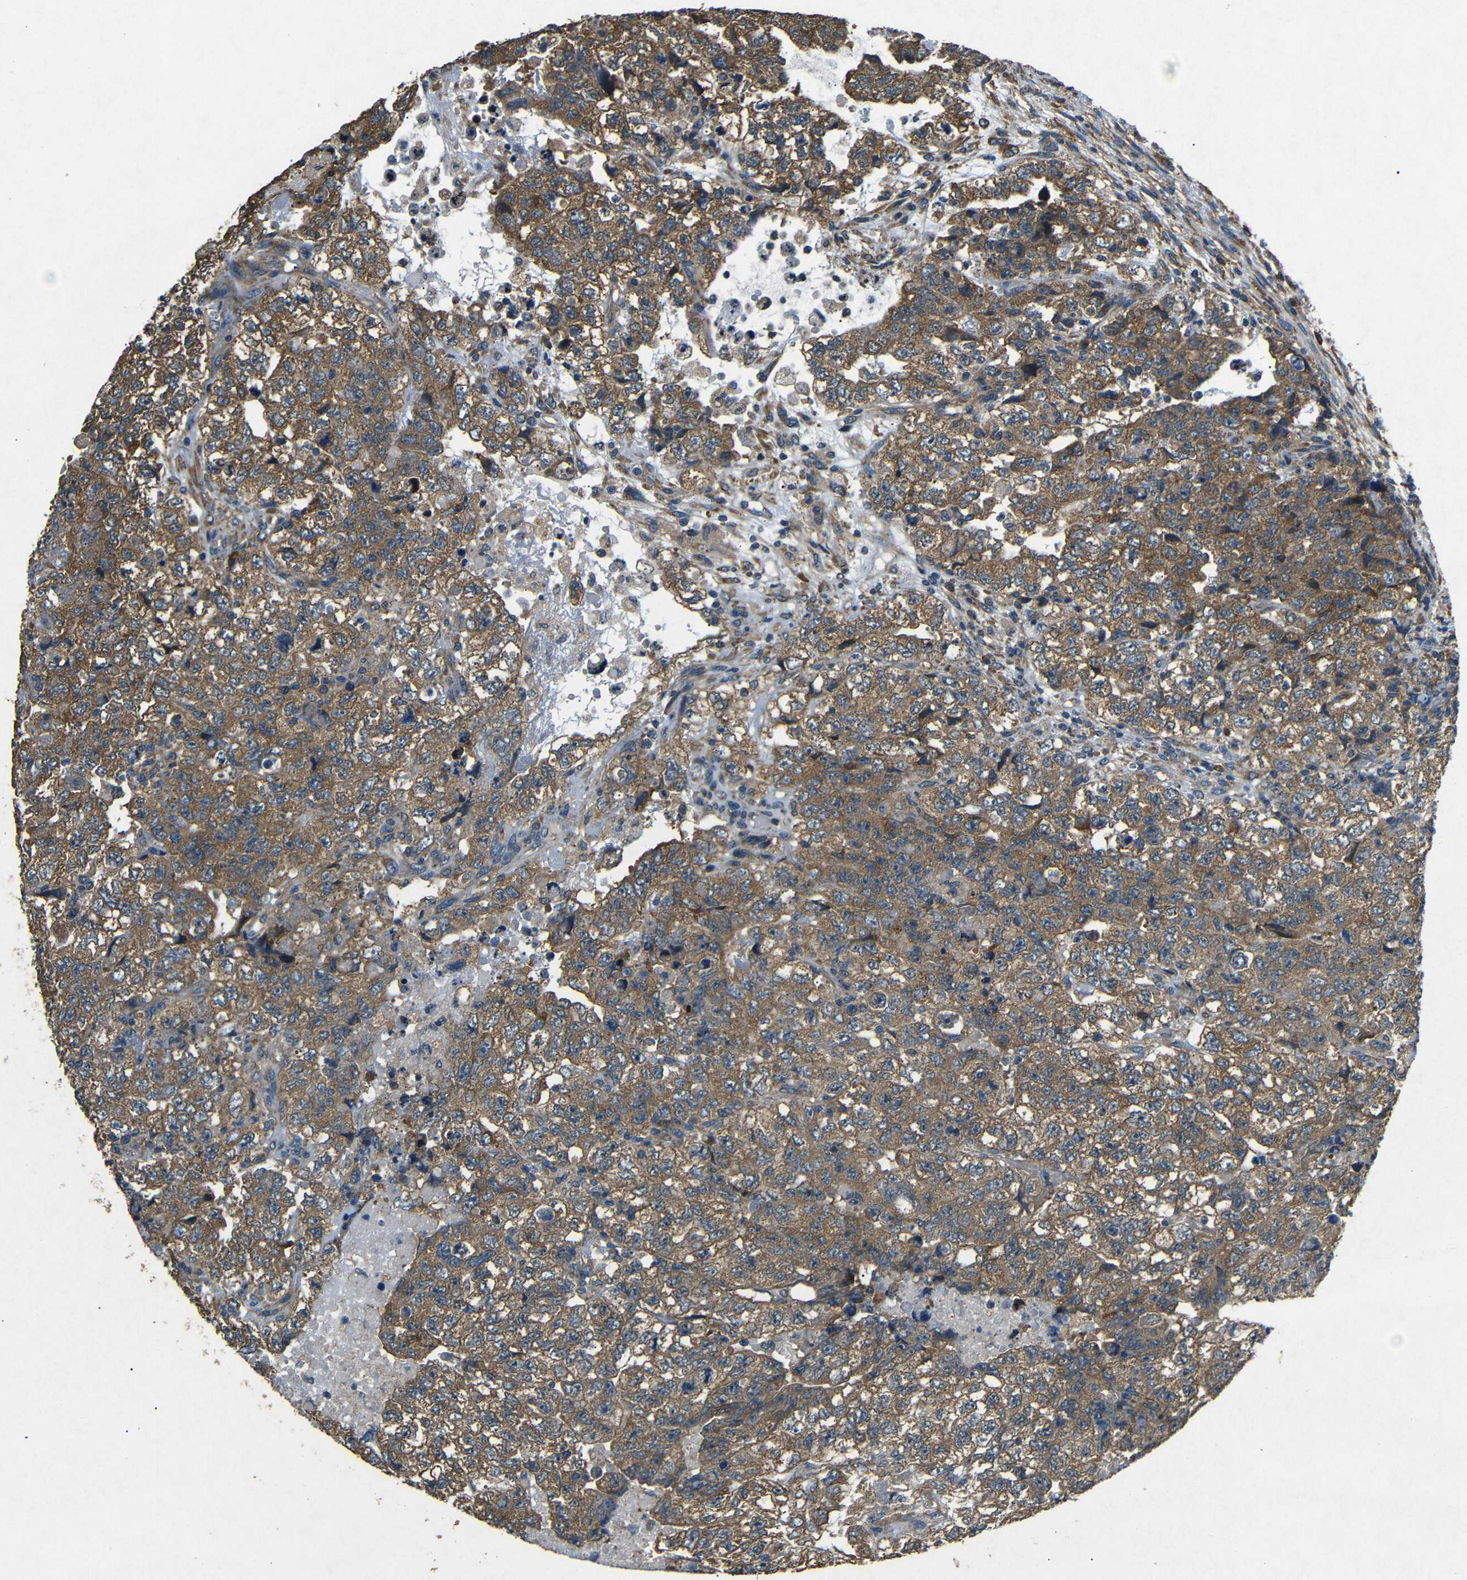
{"staining": {"intensity": "strong", "quantity": "25%-75%", "location": "cytoplasmic/membranous"}, "tissue": "testis cancer", "cell_type": "Tumor cells", "image_type": "cancer", "snomed": [{"axis": "morphology", "description": "Carcinoma, Embryonal, NOS"}, {"axis": "topography", "description": "Testis"}], "caption": "Testis cancer (embryonal carcinoma) tissue shows strong cytoplasmic/membranous expression in approximately 25%-75% of tumor cells, visualized by immunohistochemistry.", "gene": "BNIP3", "patient": {"sex": "male", "age": 36}}